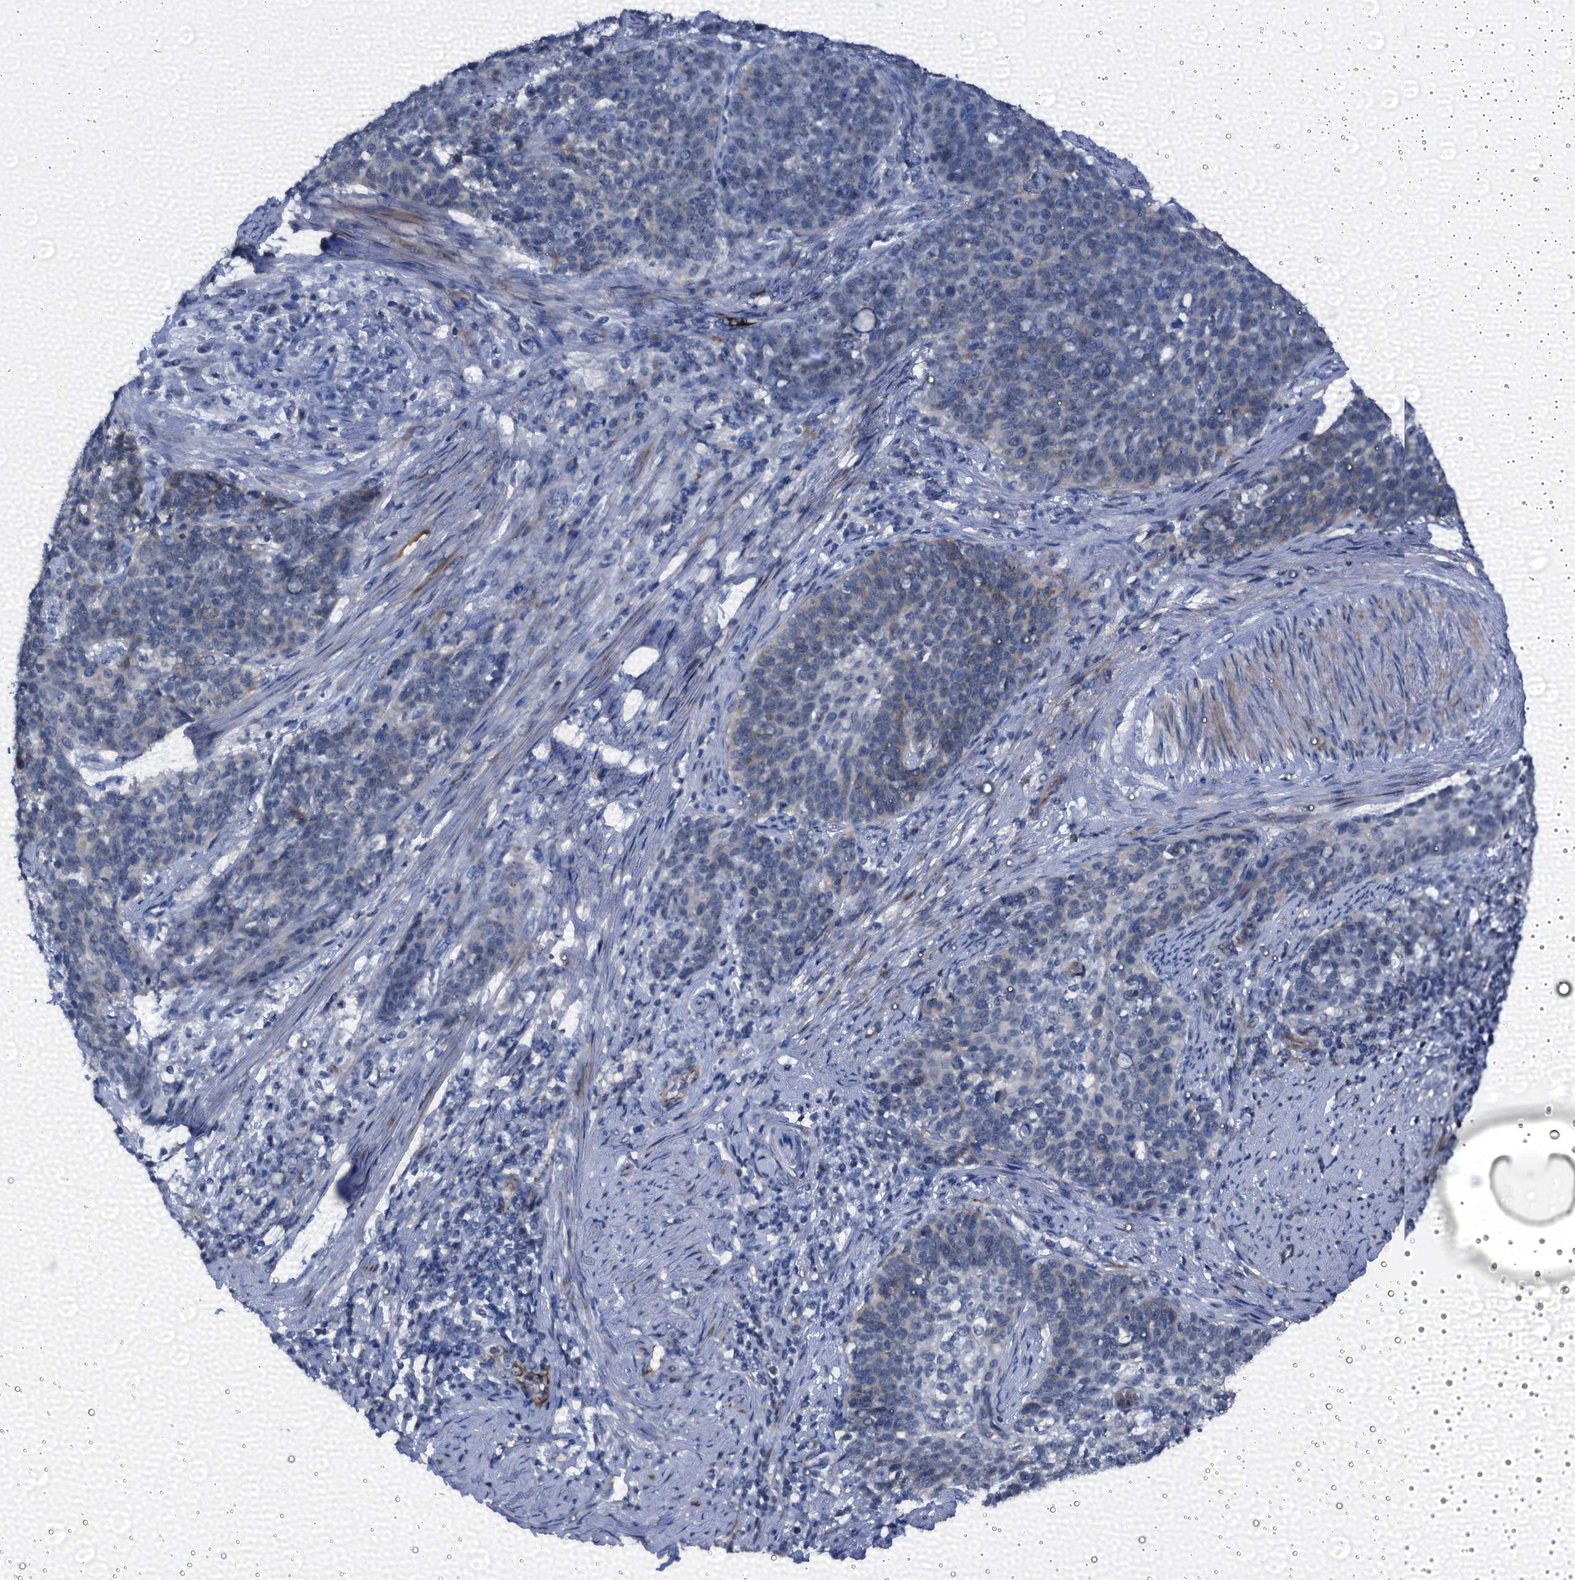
{"staining": {"intensity": "negative", "quantity": "none", "location": "none"}, "tissue": "cervical cancer", "cell_type": "Tumor cells", "image_type": "cancer", "snomed": [{"axis": "morphology", "description": "Squamous cell carcinoma, NOS"}, {"axis": "topography", "description": "Cervix"}], "caption": "Tumor cells show no significant protein positivity in cervical cancer (squamous cell carcinoma).", "gene": "EMG1", "patient": {"sex": "female", "age": 39}}